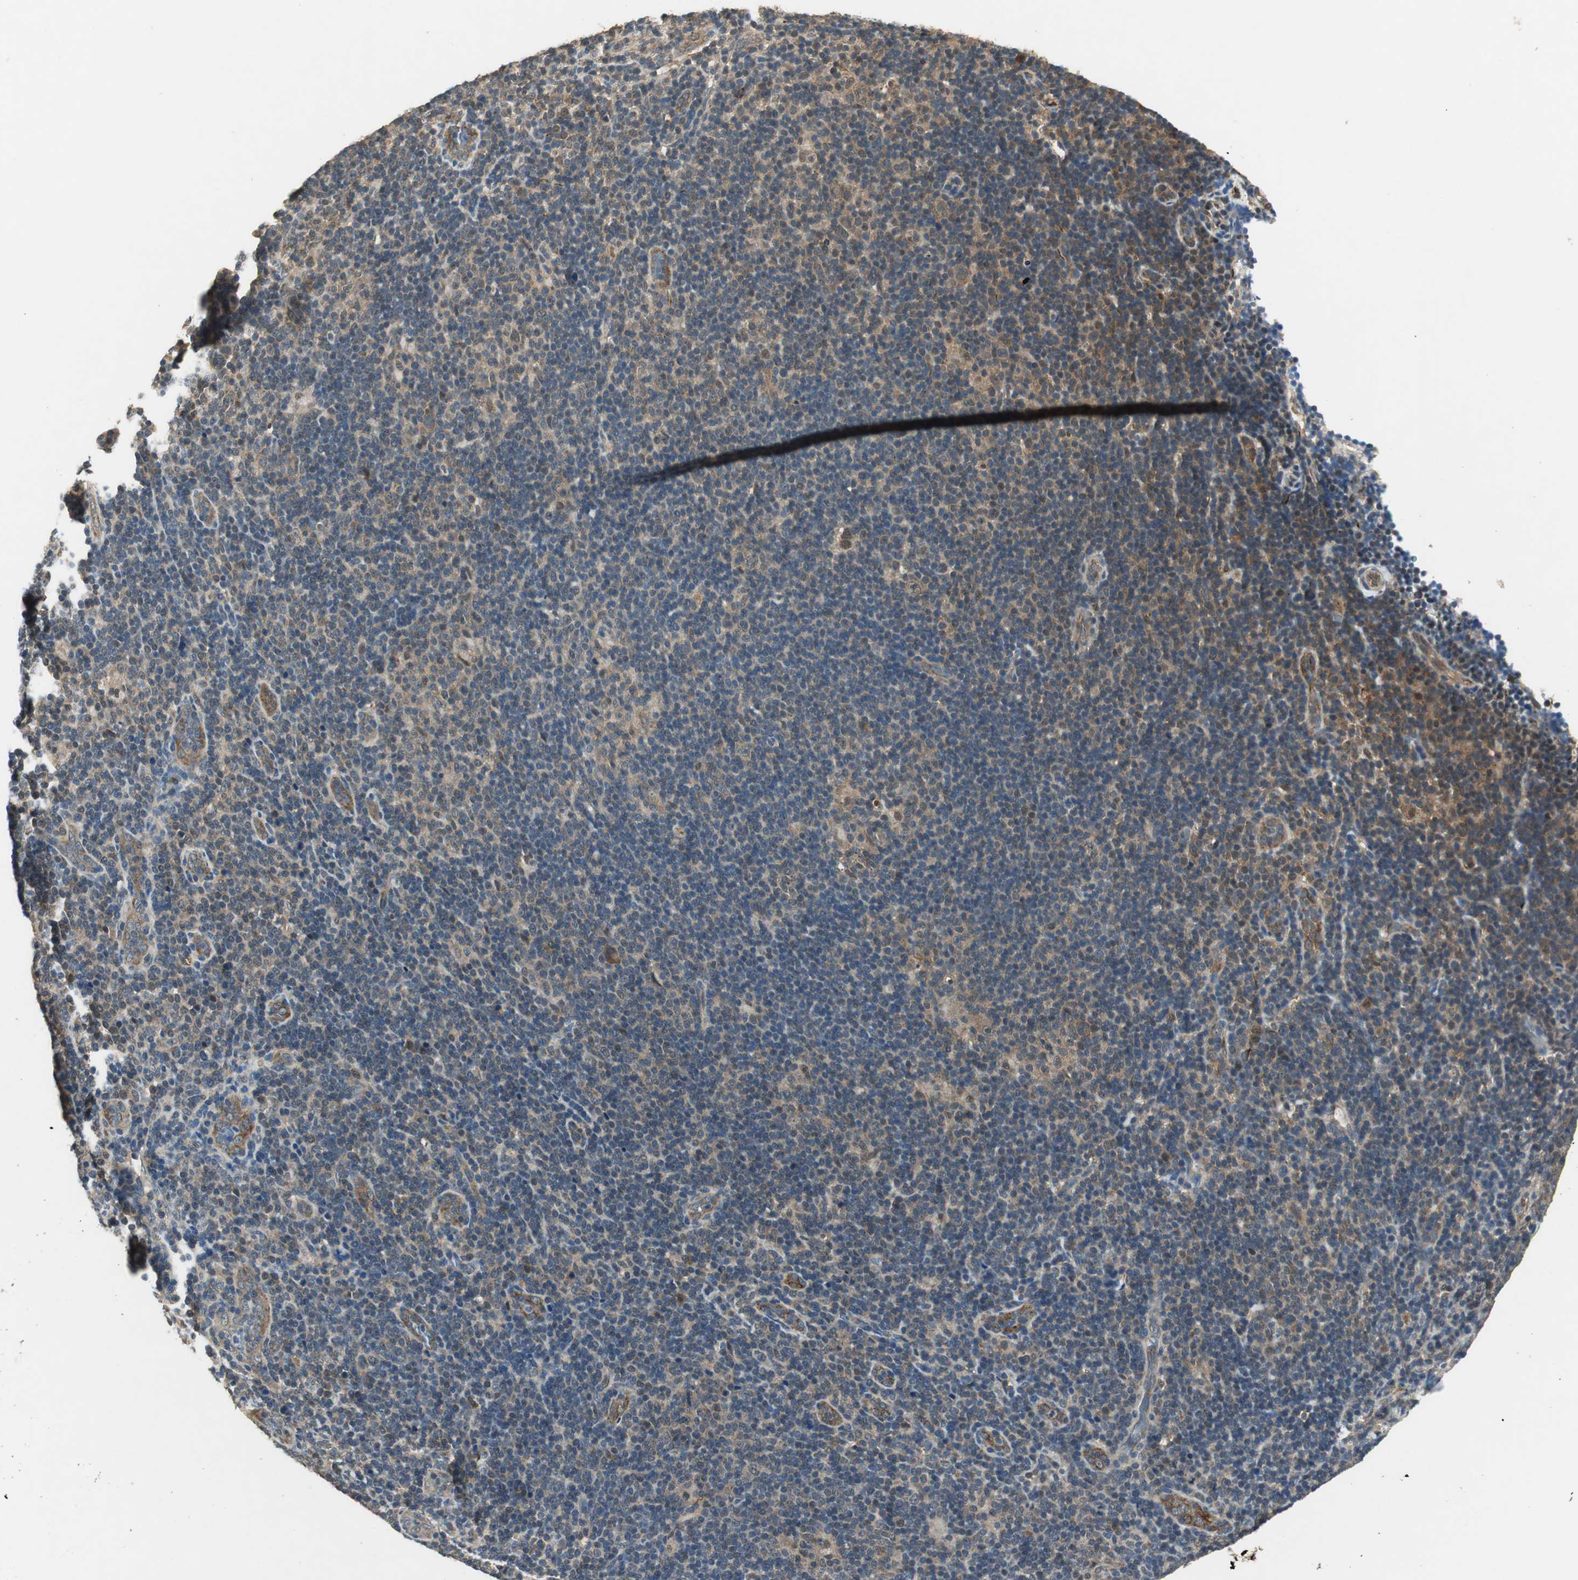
{"staining": {"intensity": "moderate", "quantity": "25%-75%", "location": "cytoplasmic/membranous"}, "tissue": "lymphoma", "cell_type": "Tumor cells", "image_type": "cancer", "snomed": [{"axis": "morphology", "description": "Hodgkin's disease, NOS"}, {"axis": "topography", "description": "Lymph node"}], "caption": "Moderate cytoplasmic/membranous protein staining is present in approximately 25%-75% of tumor cells in Hodgkin's disease.", "gene": "PSMB4", "patient": {"sex": "female", "age": 57}}